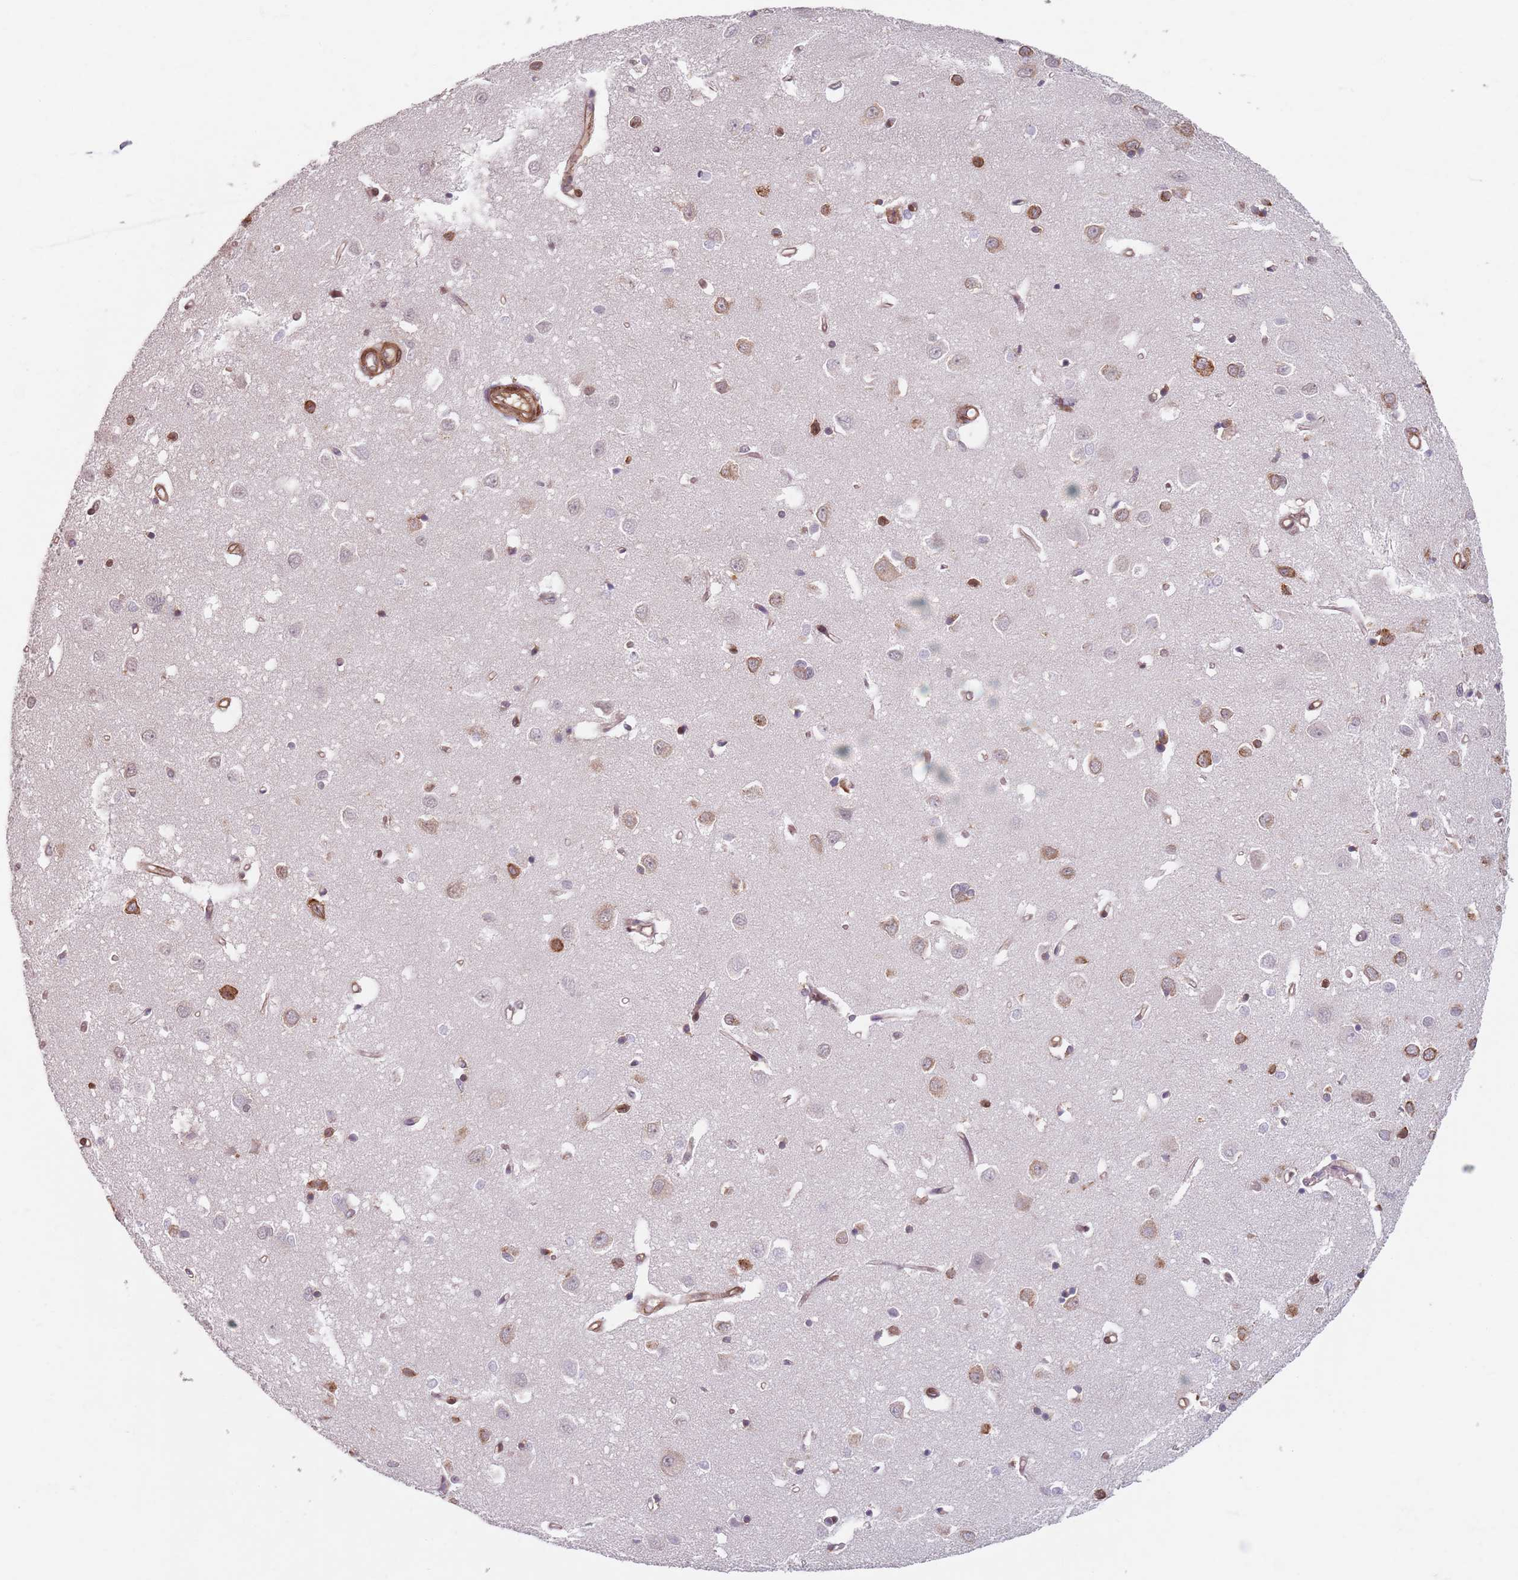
{"staining": {"intensity": "moderate", "quantity": ">75%", "location": "cytoplasmic/membranous"}, "tissue": "cerebral cortex", "cell_type": "Endothelial cells", "image_type": "normal", "snomed": [{"axis": "morphology", "description": "Normal tissue, NOS"}, {"axis": "topography", "description": "Cerebral cortex"}], "caption": "Immunohistochemistry (DAB (3,3'-diaminobenzidine)) staining of unremarkable human cerebral cortex shows moderate cytoplasmic/membranous protein staining in approximately >75% of endothelial cells.", "gene": "NOTCH3", "patient": {"sex": "female", "age": 64}}